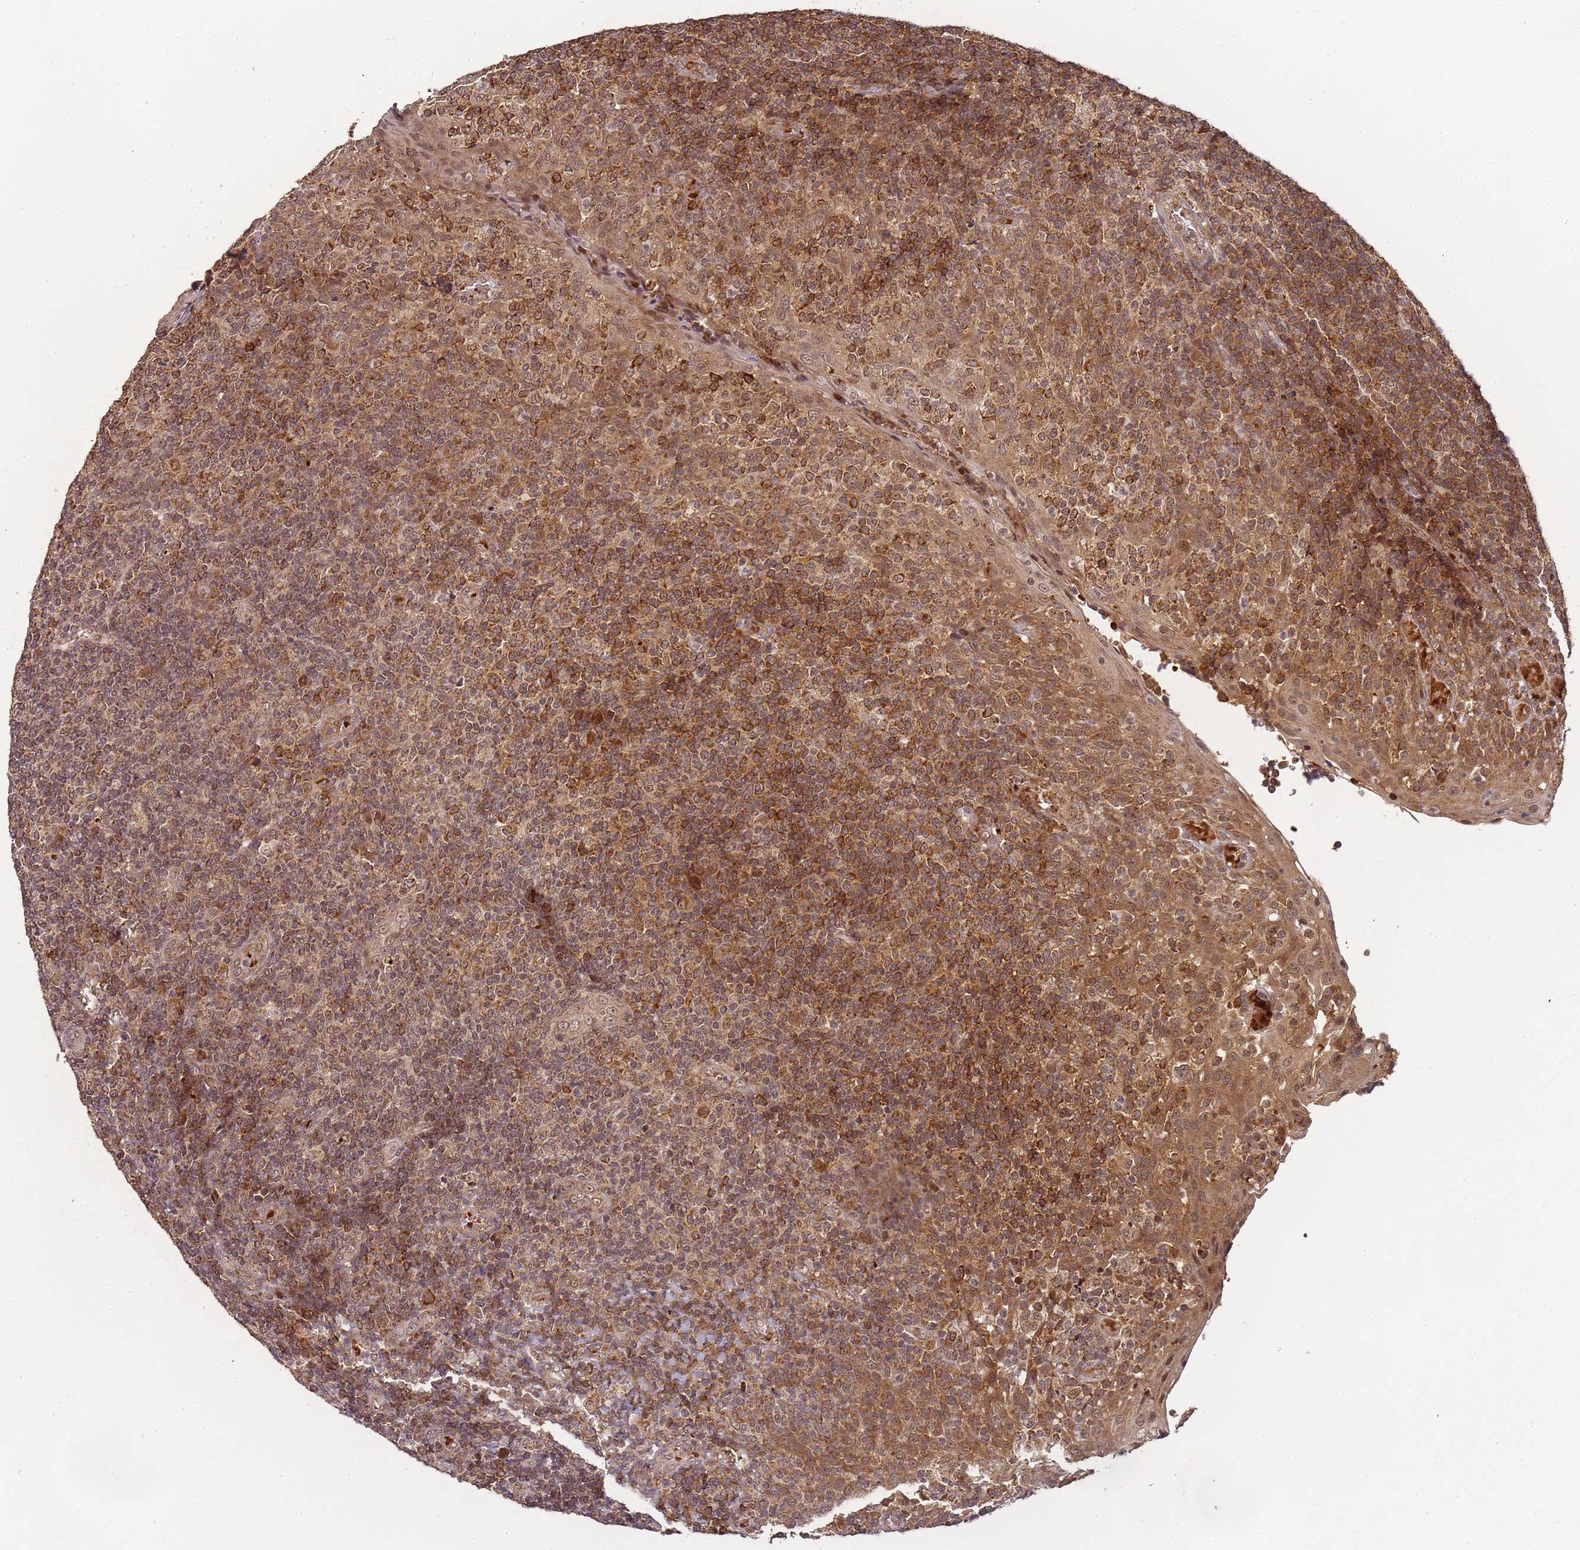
{"staining": {"intensity": "moderate", "quantity": ">75%", "location": "cytoplasmic/membranous,nuclear"}, "tissue": "tonsil", "cell_type": "Germinal center cells", "image_type": "normal", "snomed": [{"axis": "morphology", "description": "Normal tissue, NOS"}, {"axis": "topography", "description": "Tonsil"}], "caption": "Immunohistochemistry (IHC) photomicrograph of unremarkable tonsil: human tonsil stained using IHC reveals medium levels of moderate protein expression localized specifically in the cytoplasmic/membranous,nuclear of germinal center cells, appearing as a cytoplasmic/membranous,nuclear brown color.", "gene": "ZNF497", "patient": {"sex": "female", "age": 19}}